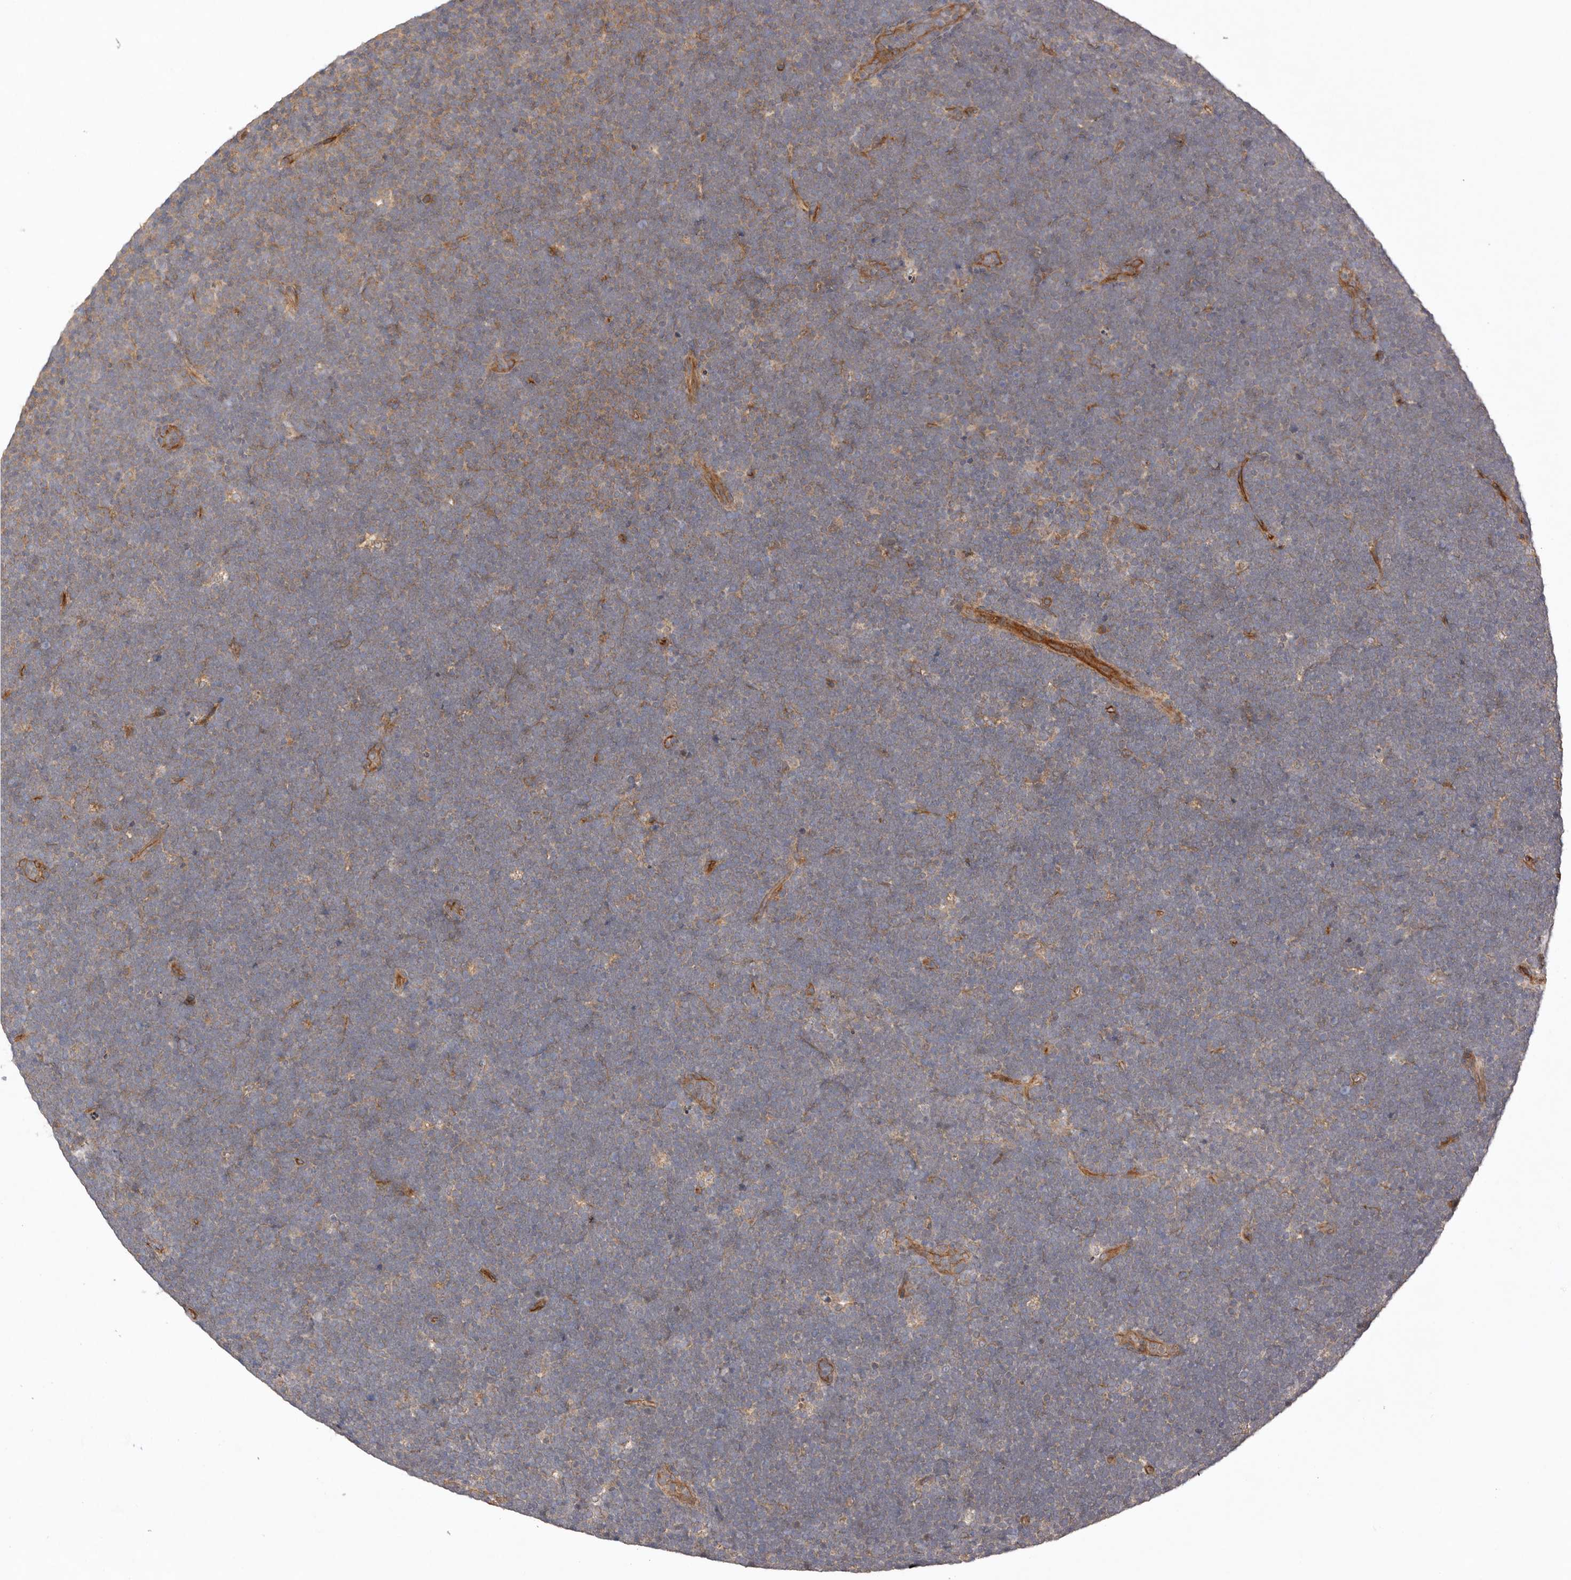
{"staining": {"intensity": "moderate", "quantity": "<25%", "location": "cytoplasmic/membranous"}, "tissue": "lymphoma", "cell_type": "Tumor cells", "image_type": "cancer", "snomed": [{"axis": "morphology", "description": "Malignant lymphoma, non-Hodgkin's type, High grade"}, {"axis": "topography", "description": "Lymph node"}], "caption": "Protein staining of malignant lymphoma, non-Hodgkin's type (high-grade) tissue displays moderate cytoplasmic/membranous positivity in about <25% of tumor cells.", "gene": "UBR2", "patient": {"sex": "male", "age": 13}}